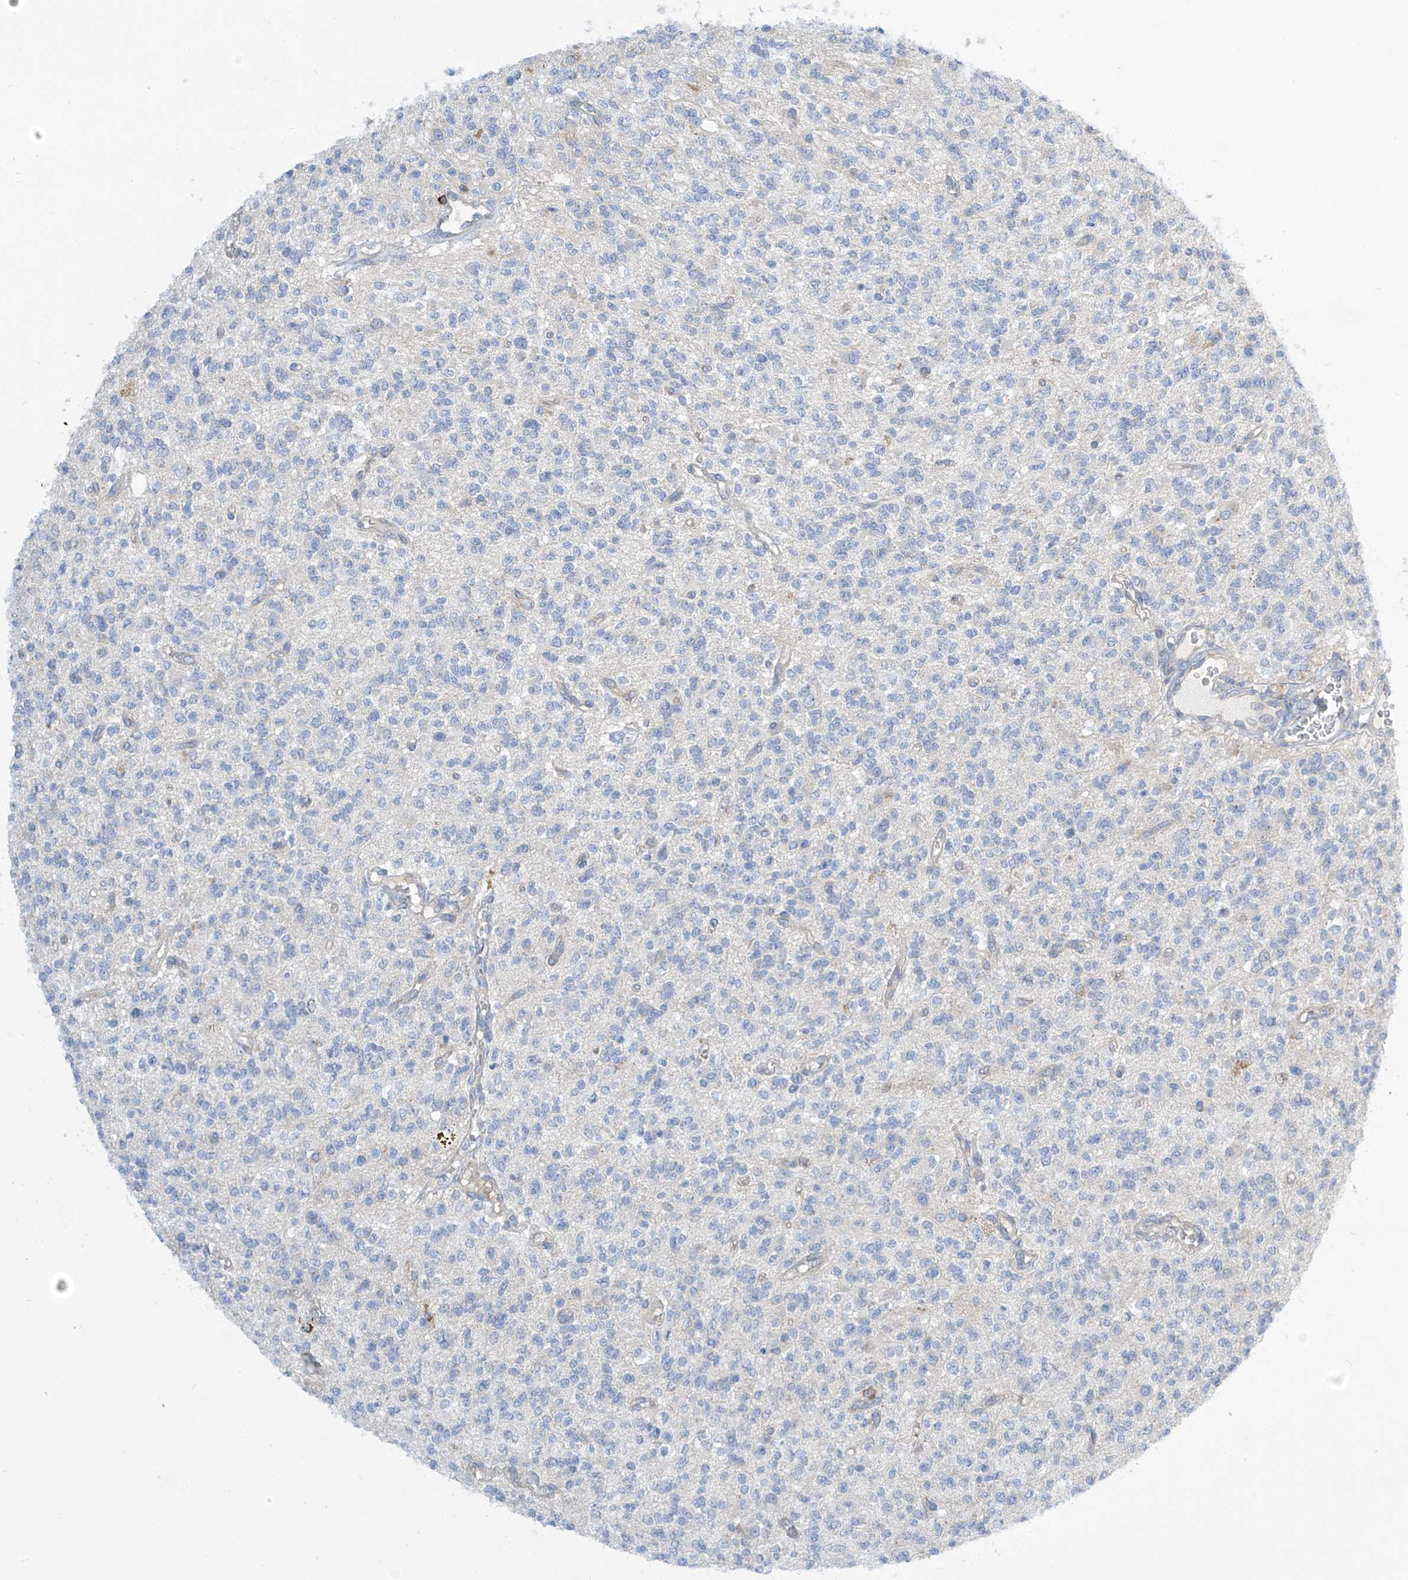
{"staining": {"intensity": "negative", "quantity": "none", "location": "none"}, "tissue": "glioma", "cell_type": "Tumor cells", "image_type": "cancer", "snomed": [{"axis": "morphology", "description": "Glioma, malignant, High grade"}, {"axis": "topography", "description": "Brain"}], "caption": "IHC photomicrograph of human glioma stained for a protein (brown), which shows no expression in tumor cells.", "gene": "IBA57", "patient": {"sex": "male", "age": 34}}